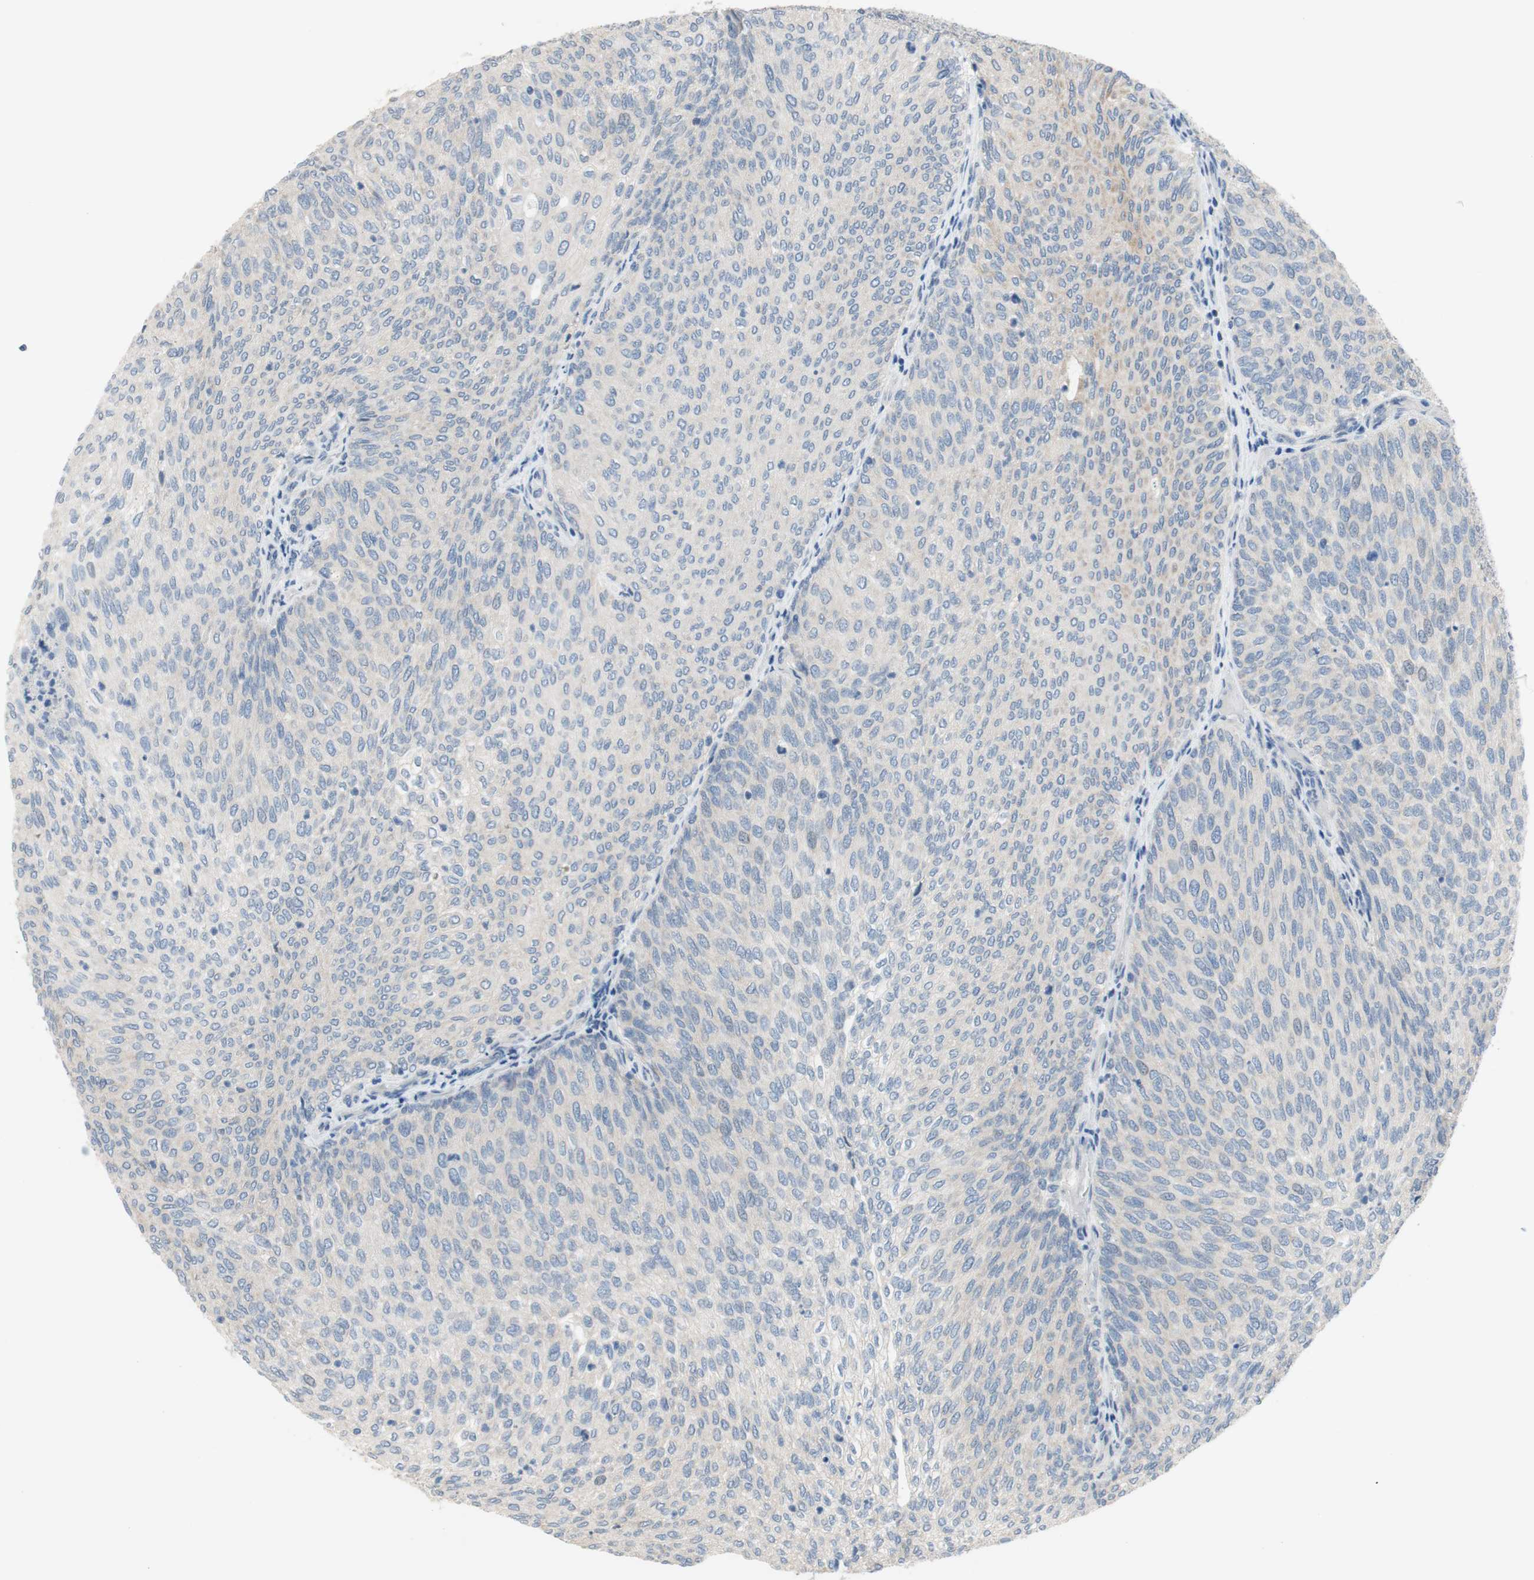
{"staining": {"intensity": "negative", "quantity": "none", "location": "none"}, "tissue": "urothelial cancer", "cell_type": "Tumor cells", "image_type": "cancer", "snomed": [{"axis": "morphology", "description": "Urothelial carcinoma, Low grade"}, {"axis": "topography", "description": "Urinary bladder"}], "caption": "Tumor cells are negative for brown protein staining in urothelial cancer.", "gene": "TACR3", "patient": {"sex": "female", "age": 79}}